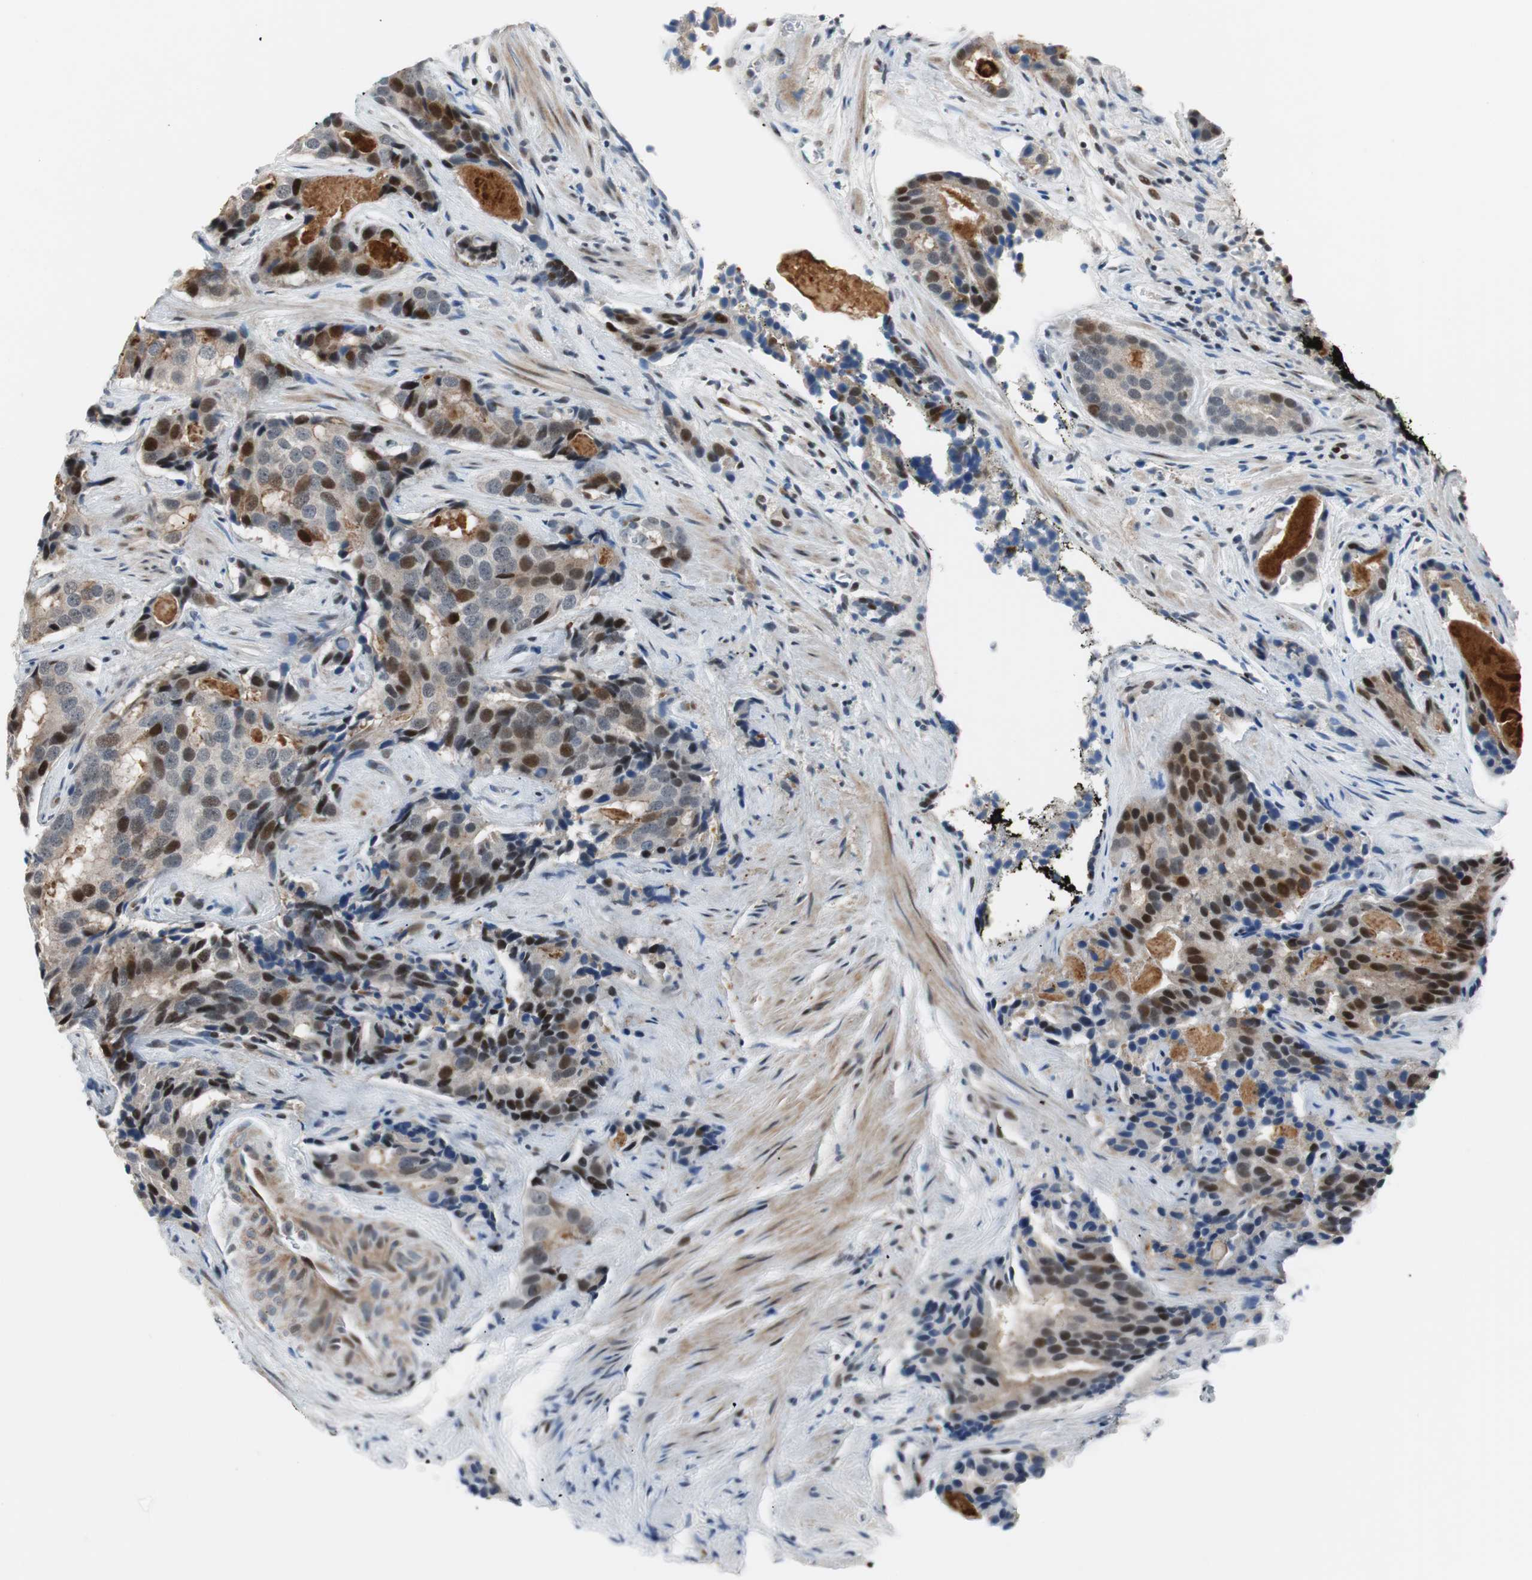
{"staining": {"intensity": "strong", "quantity": "25%-75%", "location": "nuclear"}, "tissue": "prostate cancer", "cell_type": "Tumor cells", "image_type": "cancer", "snomed": [{"axis": "morphology", "description": "Adenocarcinoma, High grade"}, {"axis": "topography", "description": "Prostate"}], "caption": "DAB immunohistochemical staining of human prostate cancer reveals strong nuclear protein staining in approximately 25%-75% of tumor cells.", "gene": "RAD1", "patient": {"sex": "male", "age": 58}}